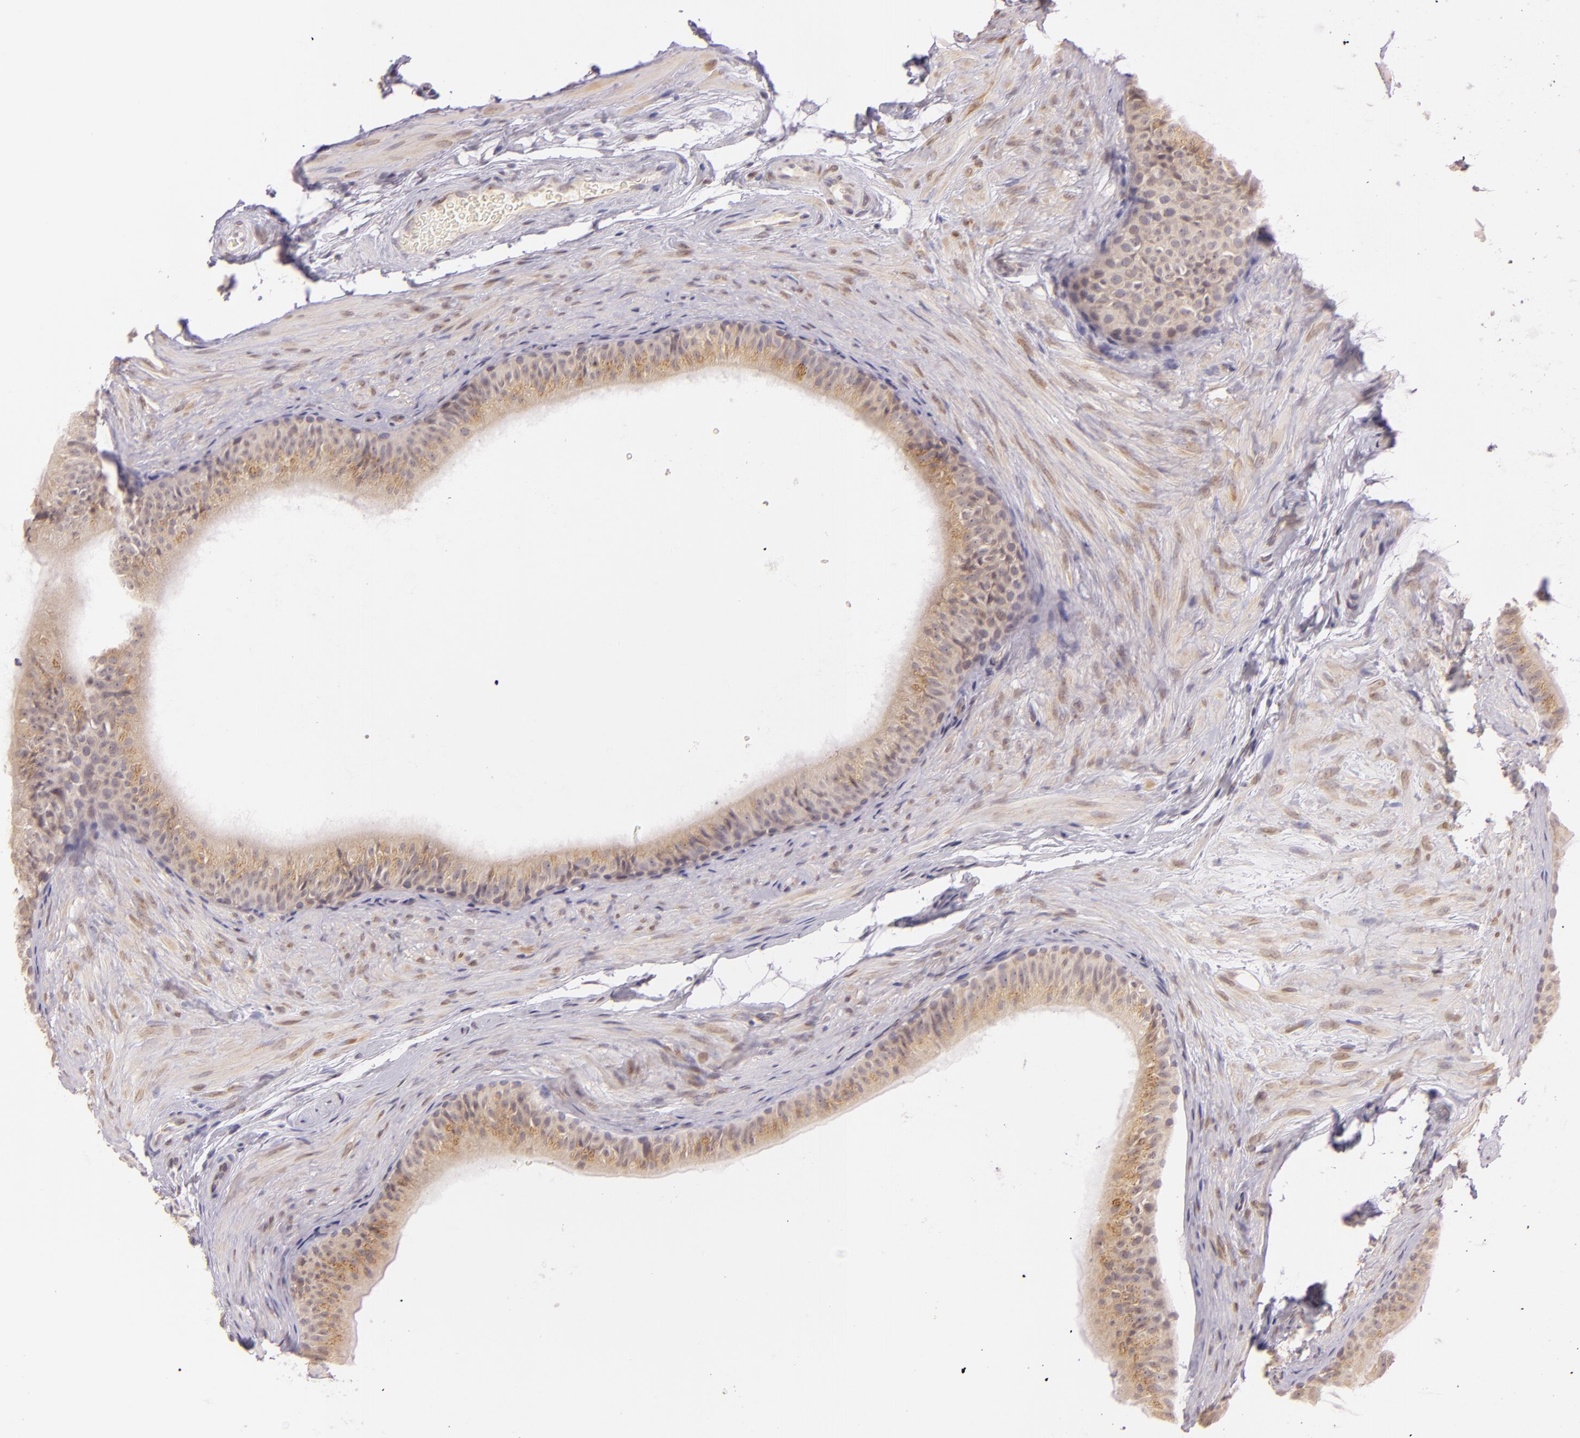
{"staining": {"intensity": "moderate", "quantity": "25%-75%", "location": "cytoplasmic/membranous"}, "tissue": "epididymis", "cell_type": "Glandular cells", "image_type": "normal", "snomed": [{"axis": "morphology", "description": "Normal tissue, NOS"}, {"axis": "topography", "description": "Testis"}, {"axis": "topography", "description": "Epididymis"}], "caption": "A photomicrograph showing moderate cytoplasmic/membranous expression in approximately 25%-75% of glandular cells in unremarkable epididymis, as visualized by brown immunohistochemical staining.", "gene": "LGMN", "patient": {"sex": "male", "age": 36}}